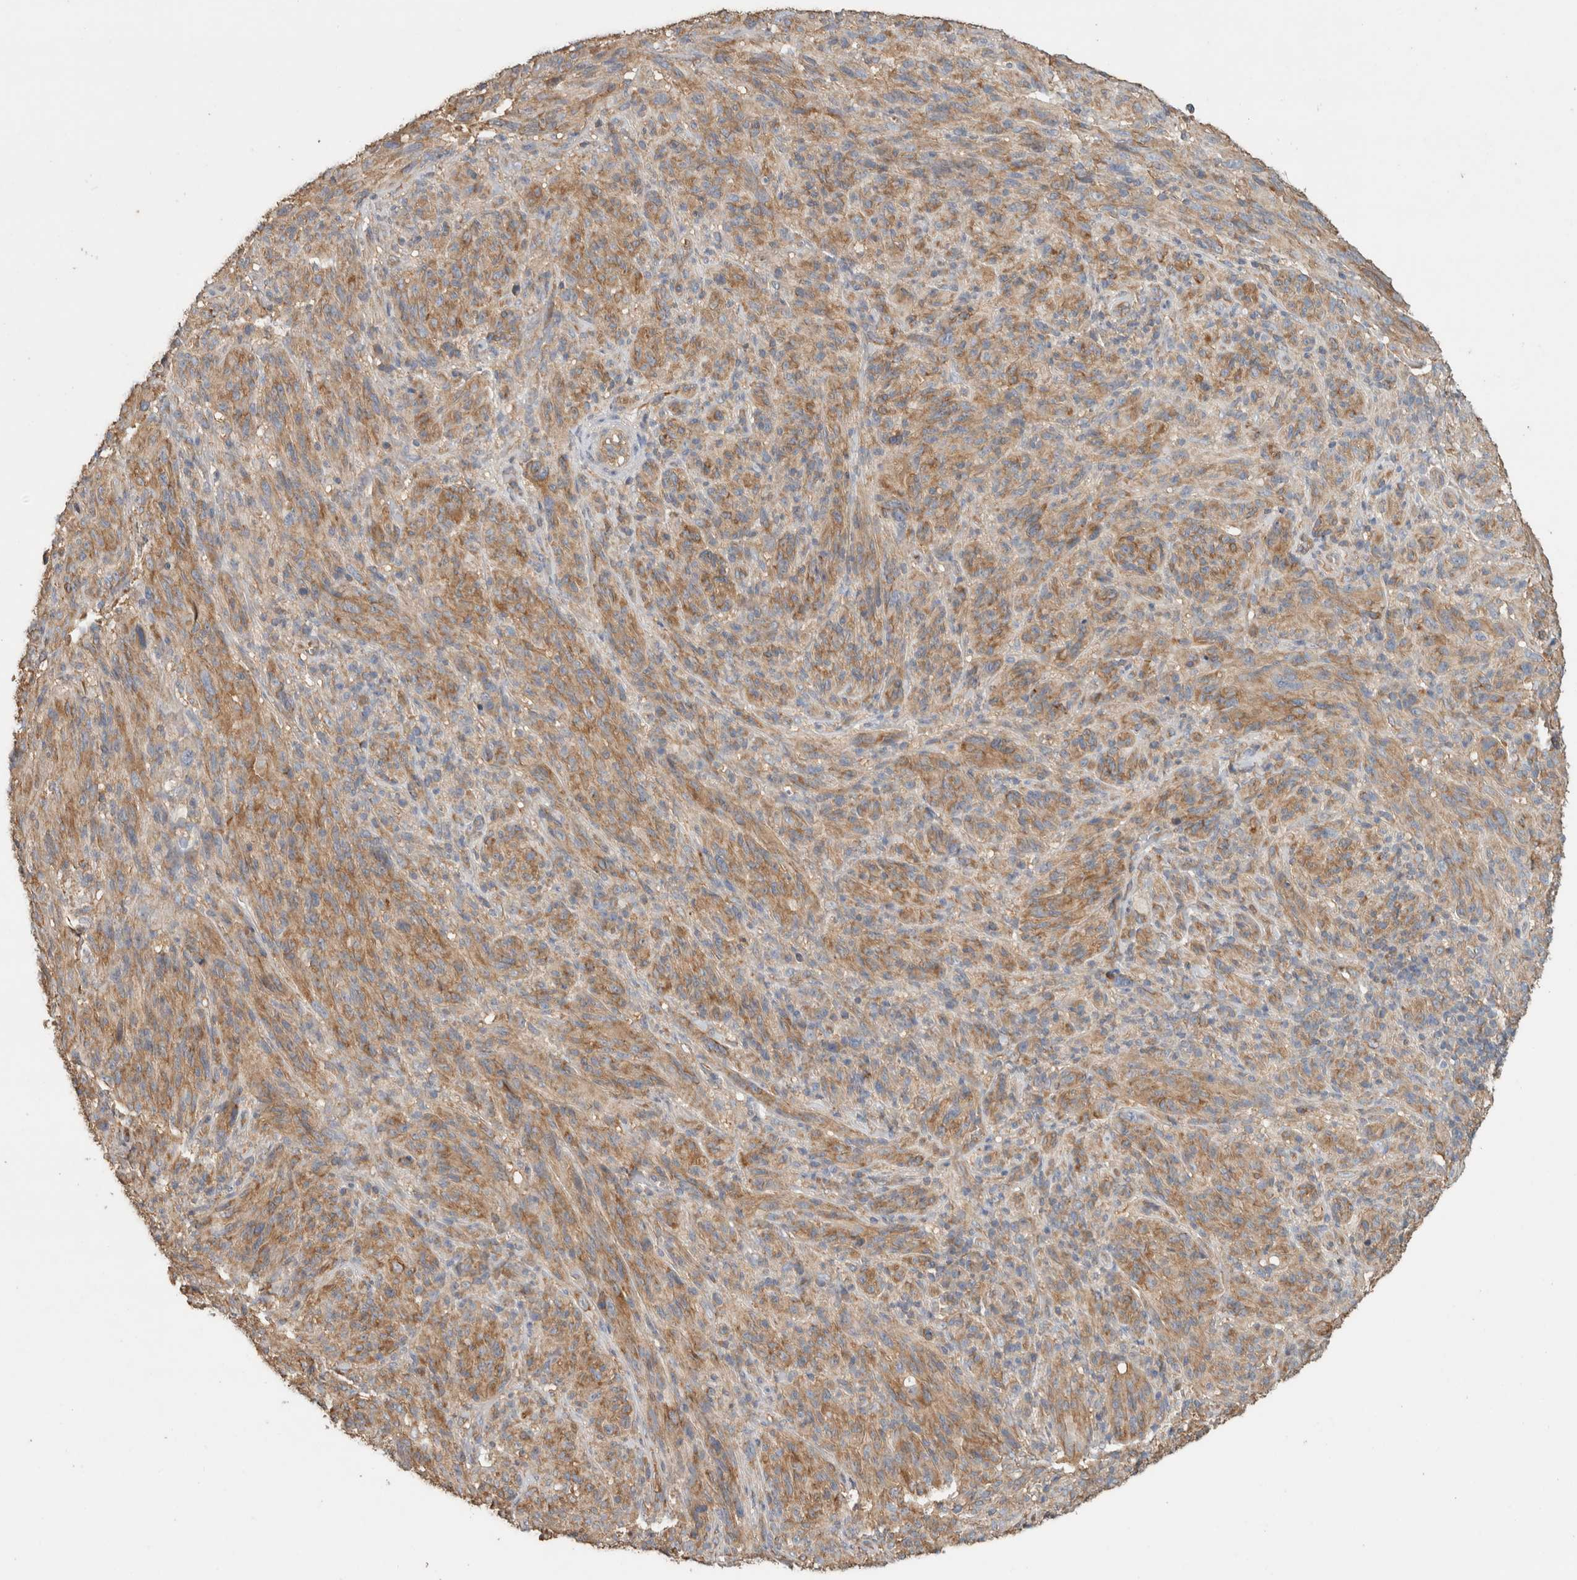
{"staining": {"intensity": "moderate", "quantity": ">75%", "location": "cytoplasmic/membranous"}, "tissue": "melanoma", "cell_type": "Tumor cells", "image_type": "cancer", "snomed": [{"axis": "morphology", "description": "Malignant melanoma, NOS"}, {"axis": "topography", "description": "Skin of head"}], "caption": "A histopathology image of malignant melanoma stained for a protein shows moderate cytoplasmic/membranous brown staining in tumor cells.", "gene": "EIF4G3", "patient": {"sex": "male", "age": 96}}